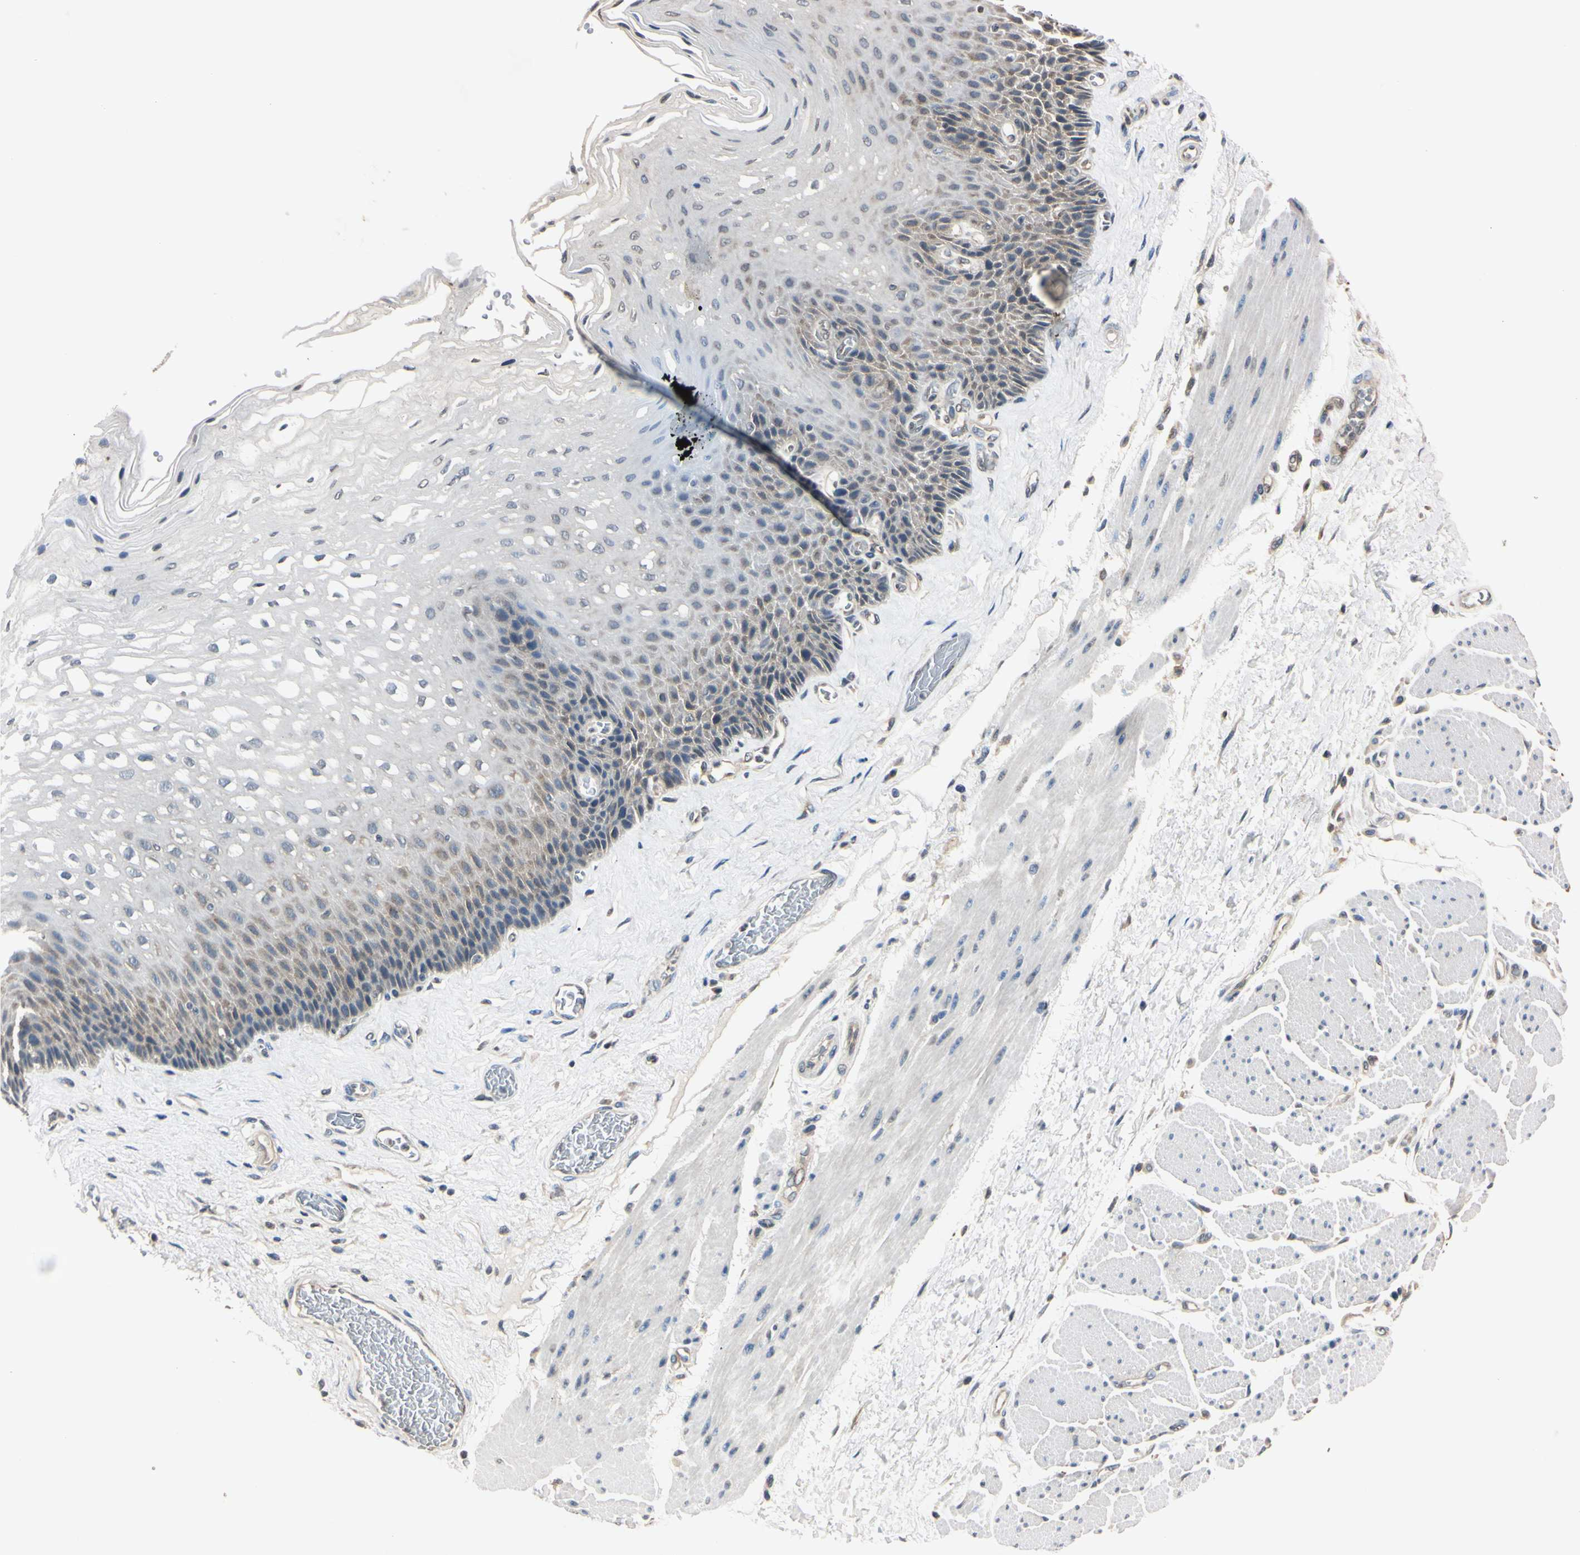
{"staining": {"intensity": "weak", "quantity": "<25%", "location": "cytoplasmic/membranous"}, "tissue": "esophagus", "cell_type": "Squamous epithelial cells", "image_type": "normal", "snomed": [{"axis": "morphology", "description": "Normal tissue, NOS"}, {"axis": "topography", "description": "Esophagus"}], "caption": "This micrograph is of benign esophagus stained with immunohistochemistry (IHC) to label a protein in brown with the nuclei are counter-stained blue. There is no positivity in squamous epithelial cells. Brightfield microscopy of IHC stained with DAB (3,3'-diaminobenzidine) (brown) and hematoxylin (blue), captured at high magnification.", "gene": "EPN1", "patient": {"sex": "female", "age": 72}}